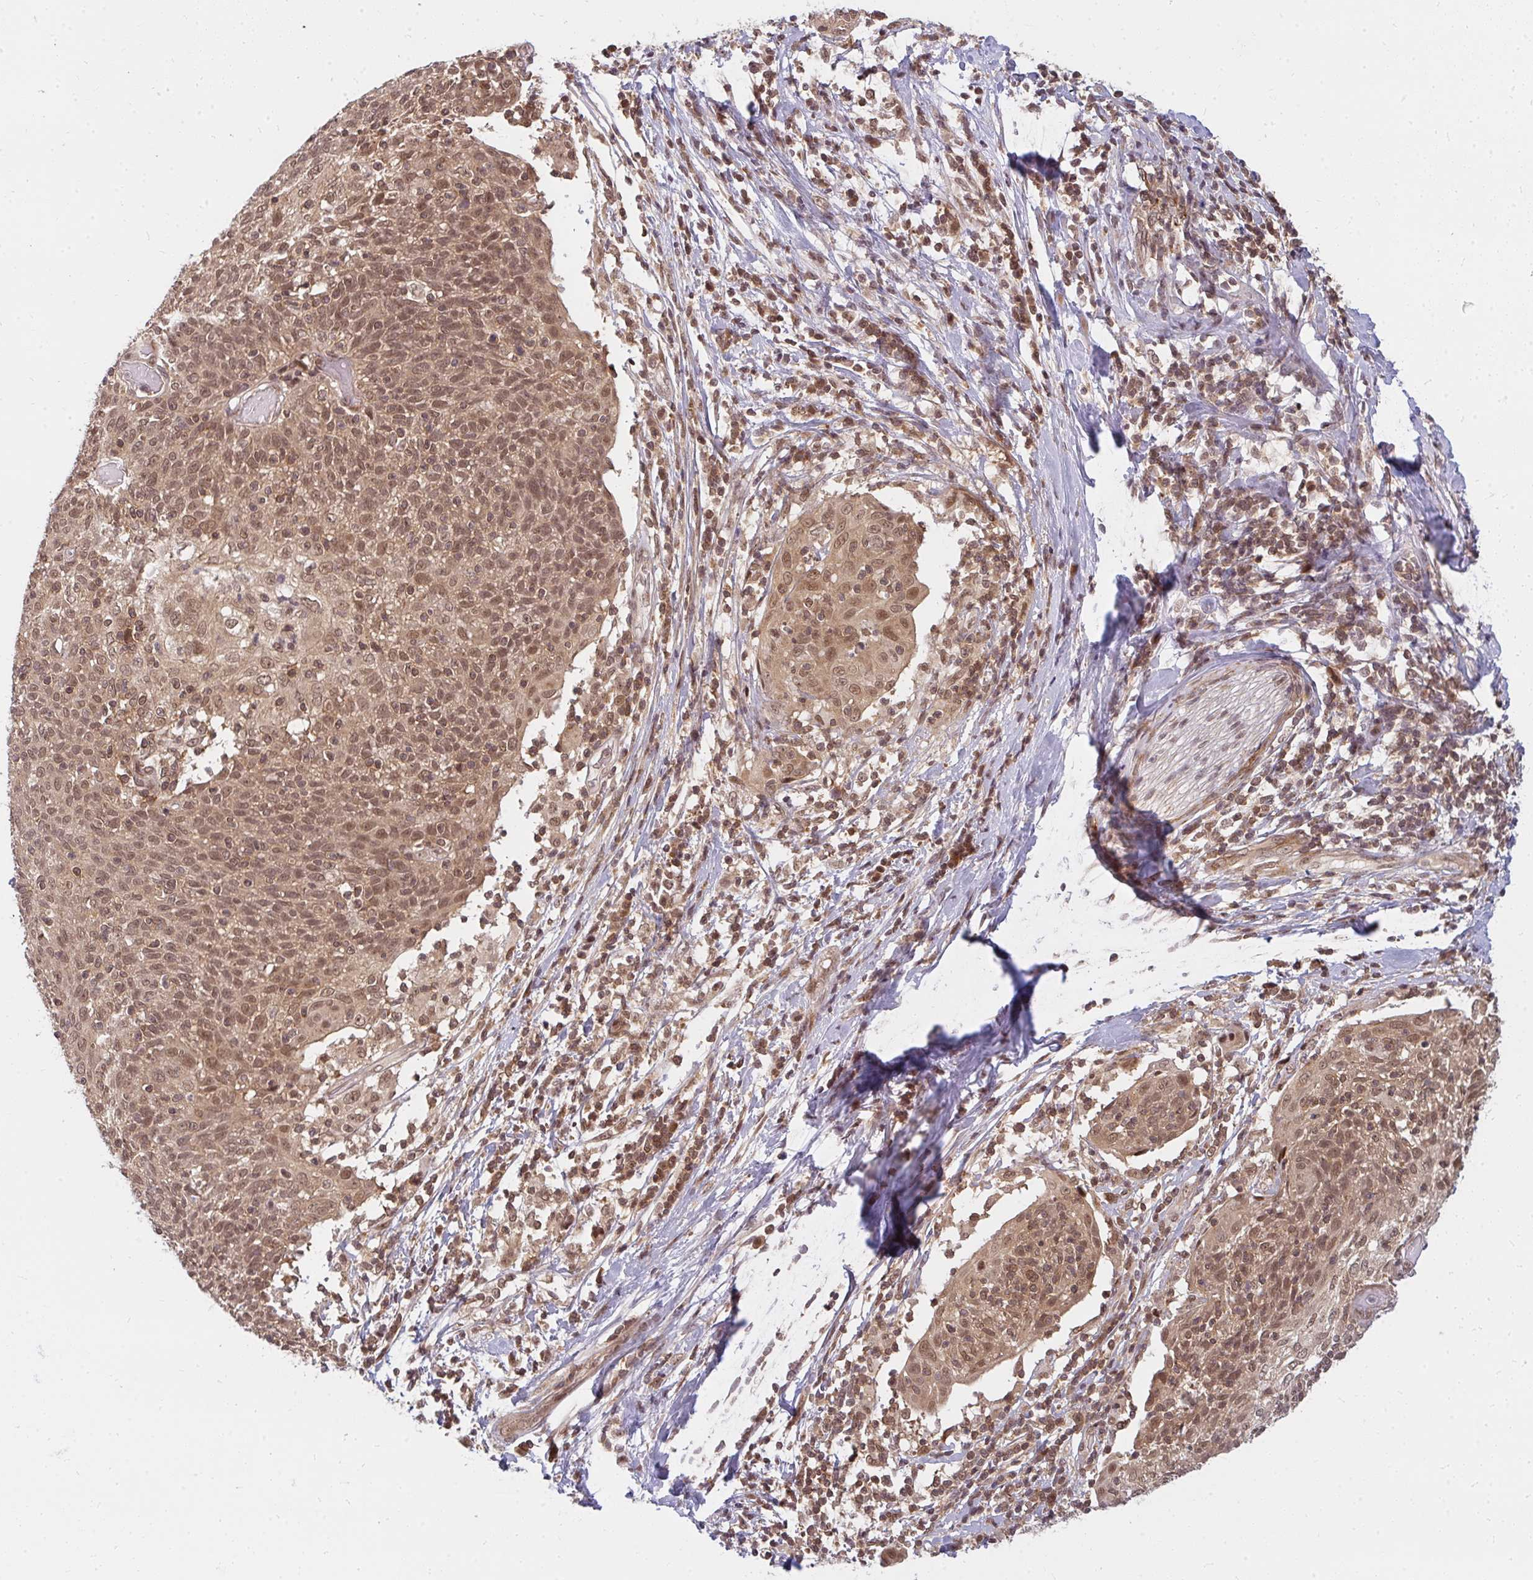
{"staining": {"intensity": "moderate", "quantity": ">75%", "location": "cytoplasmic/membranous,nuclear"}, "tissue": "cervical cancer", "cell_type": "Tumor cells", "image_type": "cancer", "snomed": [{"axis": "morphology", "description": "Squamous cell carcinoma, NOS"}, {"axis": "topography", "description": "Cervix"}], "caption": "There is medium levels of moderate cytoplasmic/membranous and nuclear expression in tumor cells of squamous cell carcinoma (cervical), as demonstrated by immunohistochemical staining (brown color).", "gene": "GTF3C6", "patient": {"sex": "female", "age": 52}}